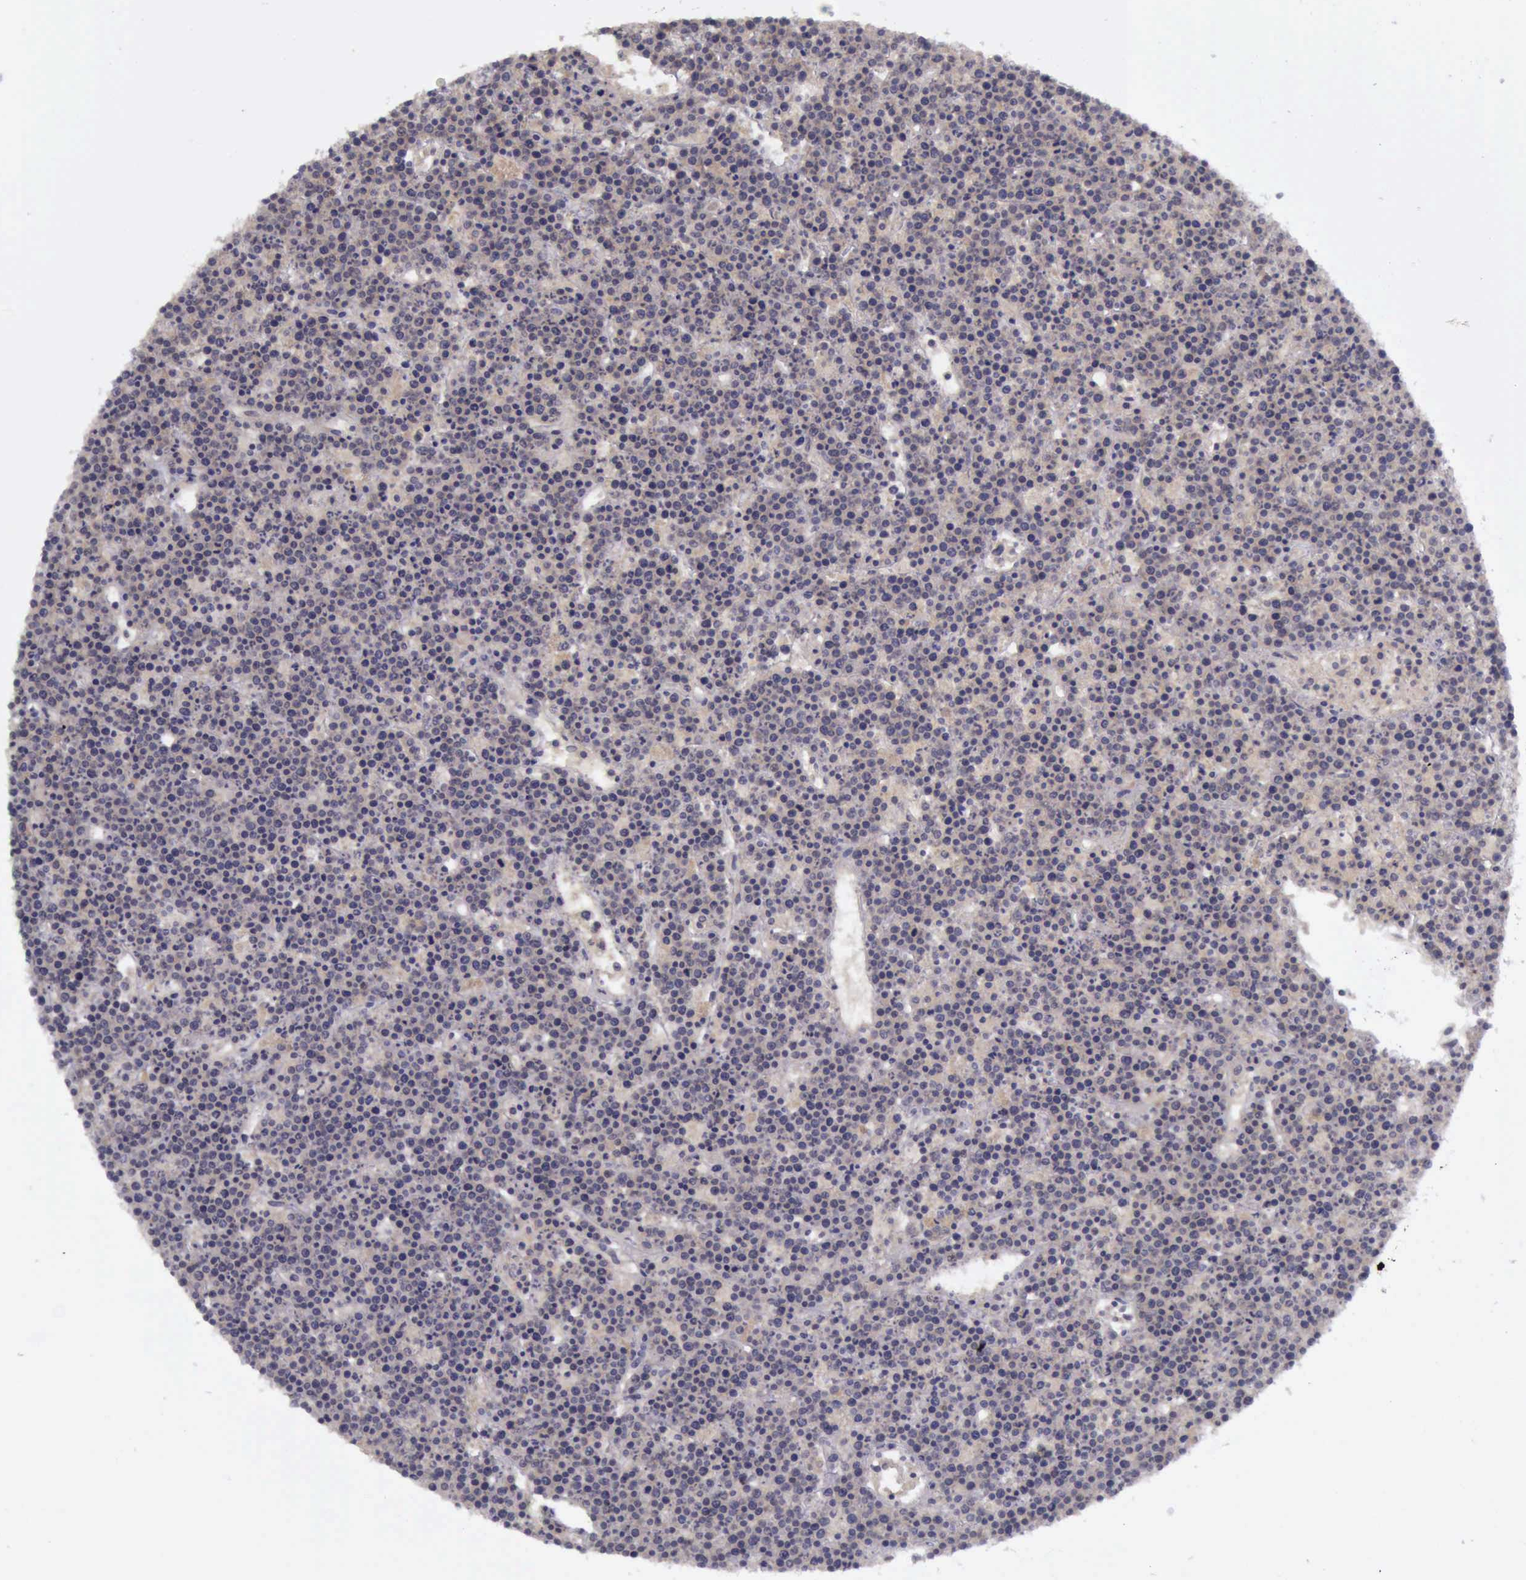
{"staining": {"intensity": "weak", "quantity": ">75%", "location": "cytoplasmic/membranous"}, "tissue": "lymphoma", "cell_type": "Tumor cells", "image_type": "cancer", "snomed": [{"axis": "morphology", "description": "Malignant lymphoma, non-Hodgkin's type, High grade"}, {"axis": "topography", "description": "Ovary"}], "caption": "Immunohistochemistry micrograph of human lymphoma stained for a protein (brown), which displays low levels of weak cytoplasmic/membranous expression in about >75% of tumor cells.", "gene": "ARNT2", "patient": {"sex": "female", "age": 56}}